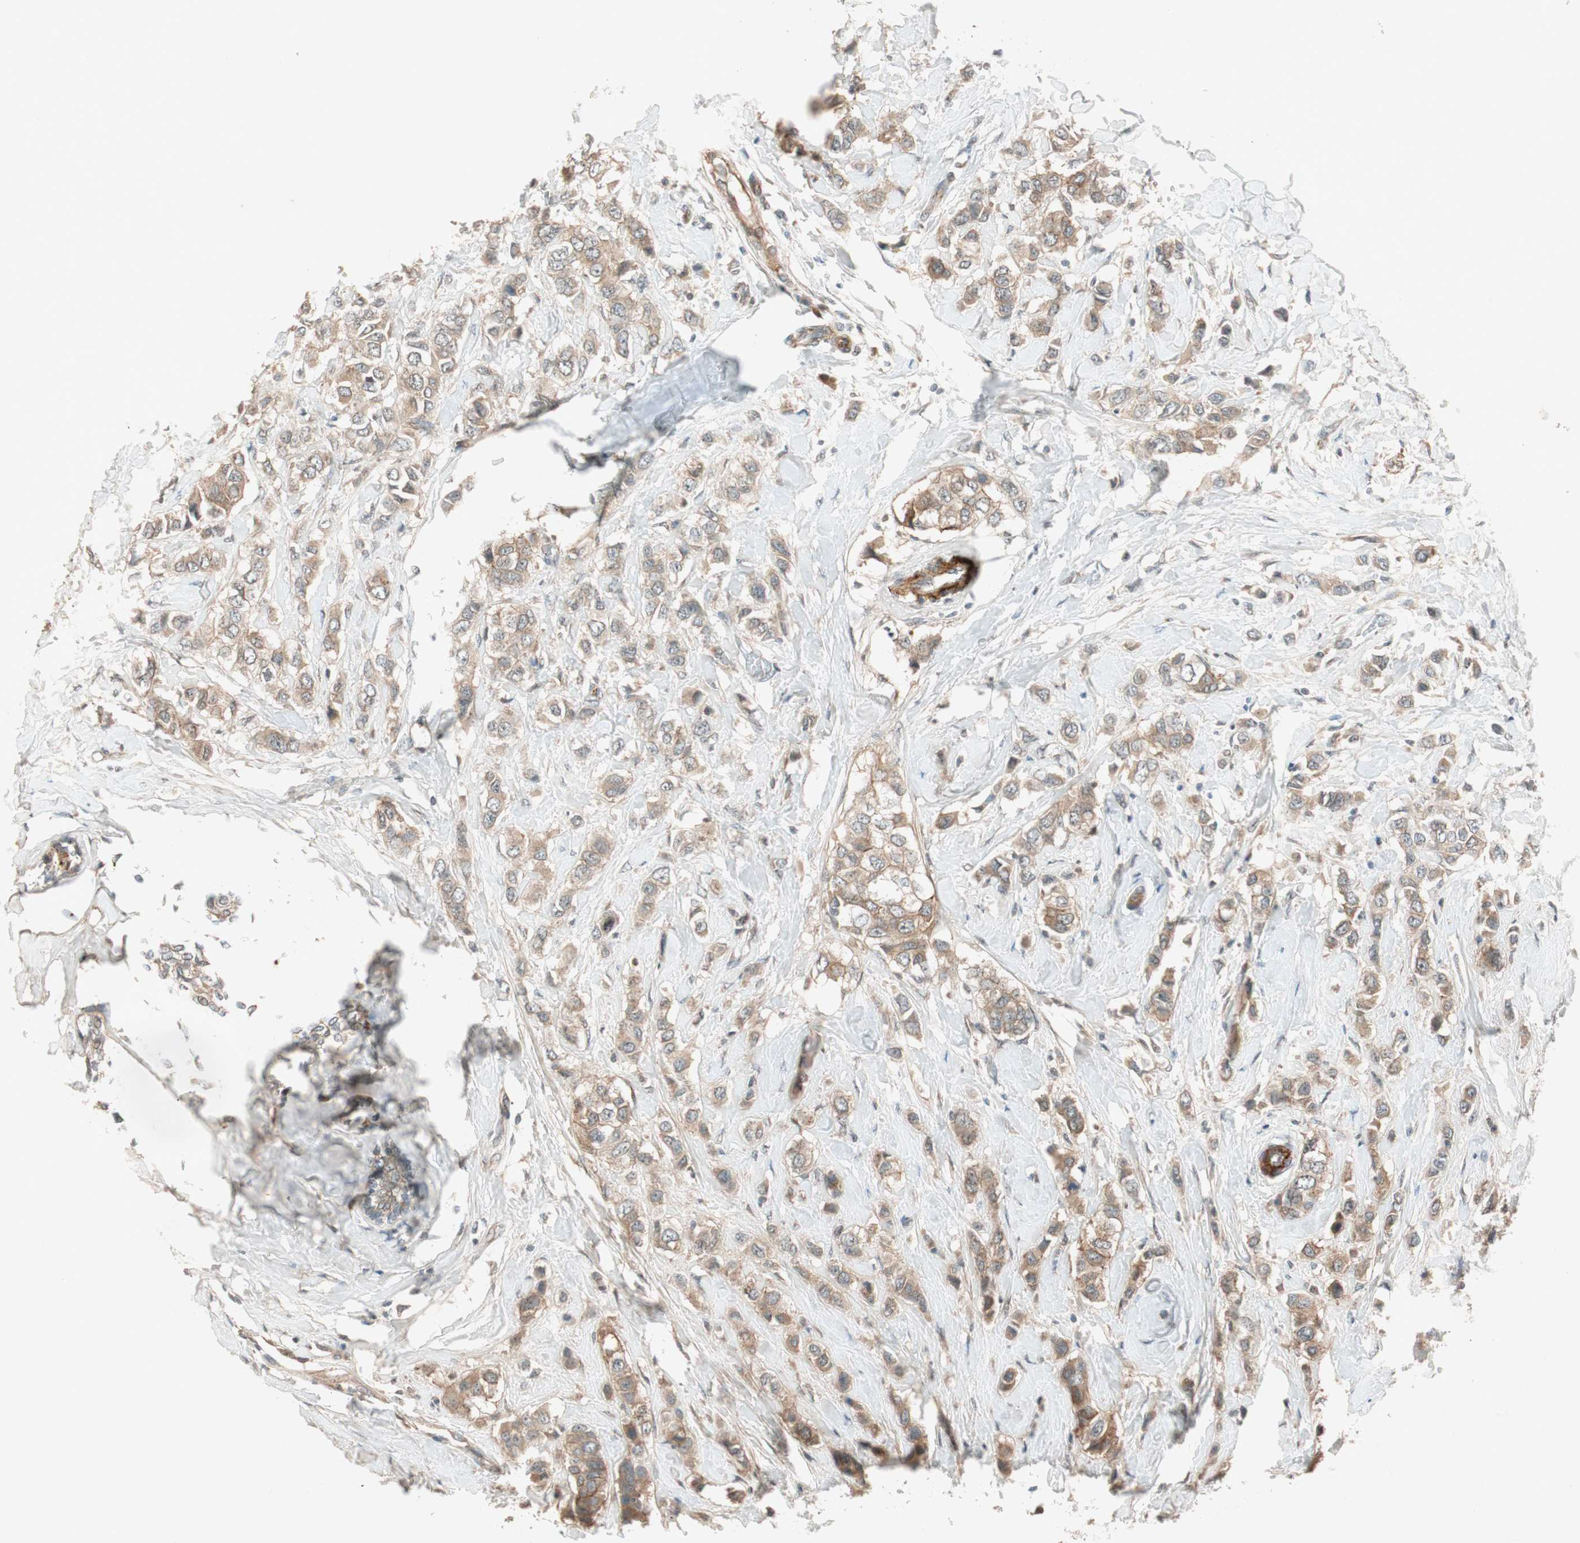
{"staining": {"intensity": "weak", "quantity": ">75%", "location": "cytoplasmic/membranous"}, "tissue": "breast cancer", "cell_type": "Tumor cells", "image_type": "cancer", "snomed": [{"axis": "morphology", "description": "Duct carcinoma"}, {"axis": "topography", "description": "Breast"}], "caption": "Tumor cells reveal low levels of weak cytoplasmic/membranous expression in about >75% of cells in breast cancer.", "gene": "EPHA6", "patient": {"sex": "female", "age": 50}}